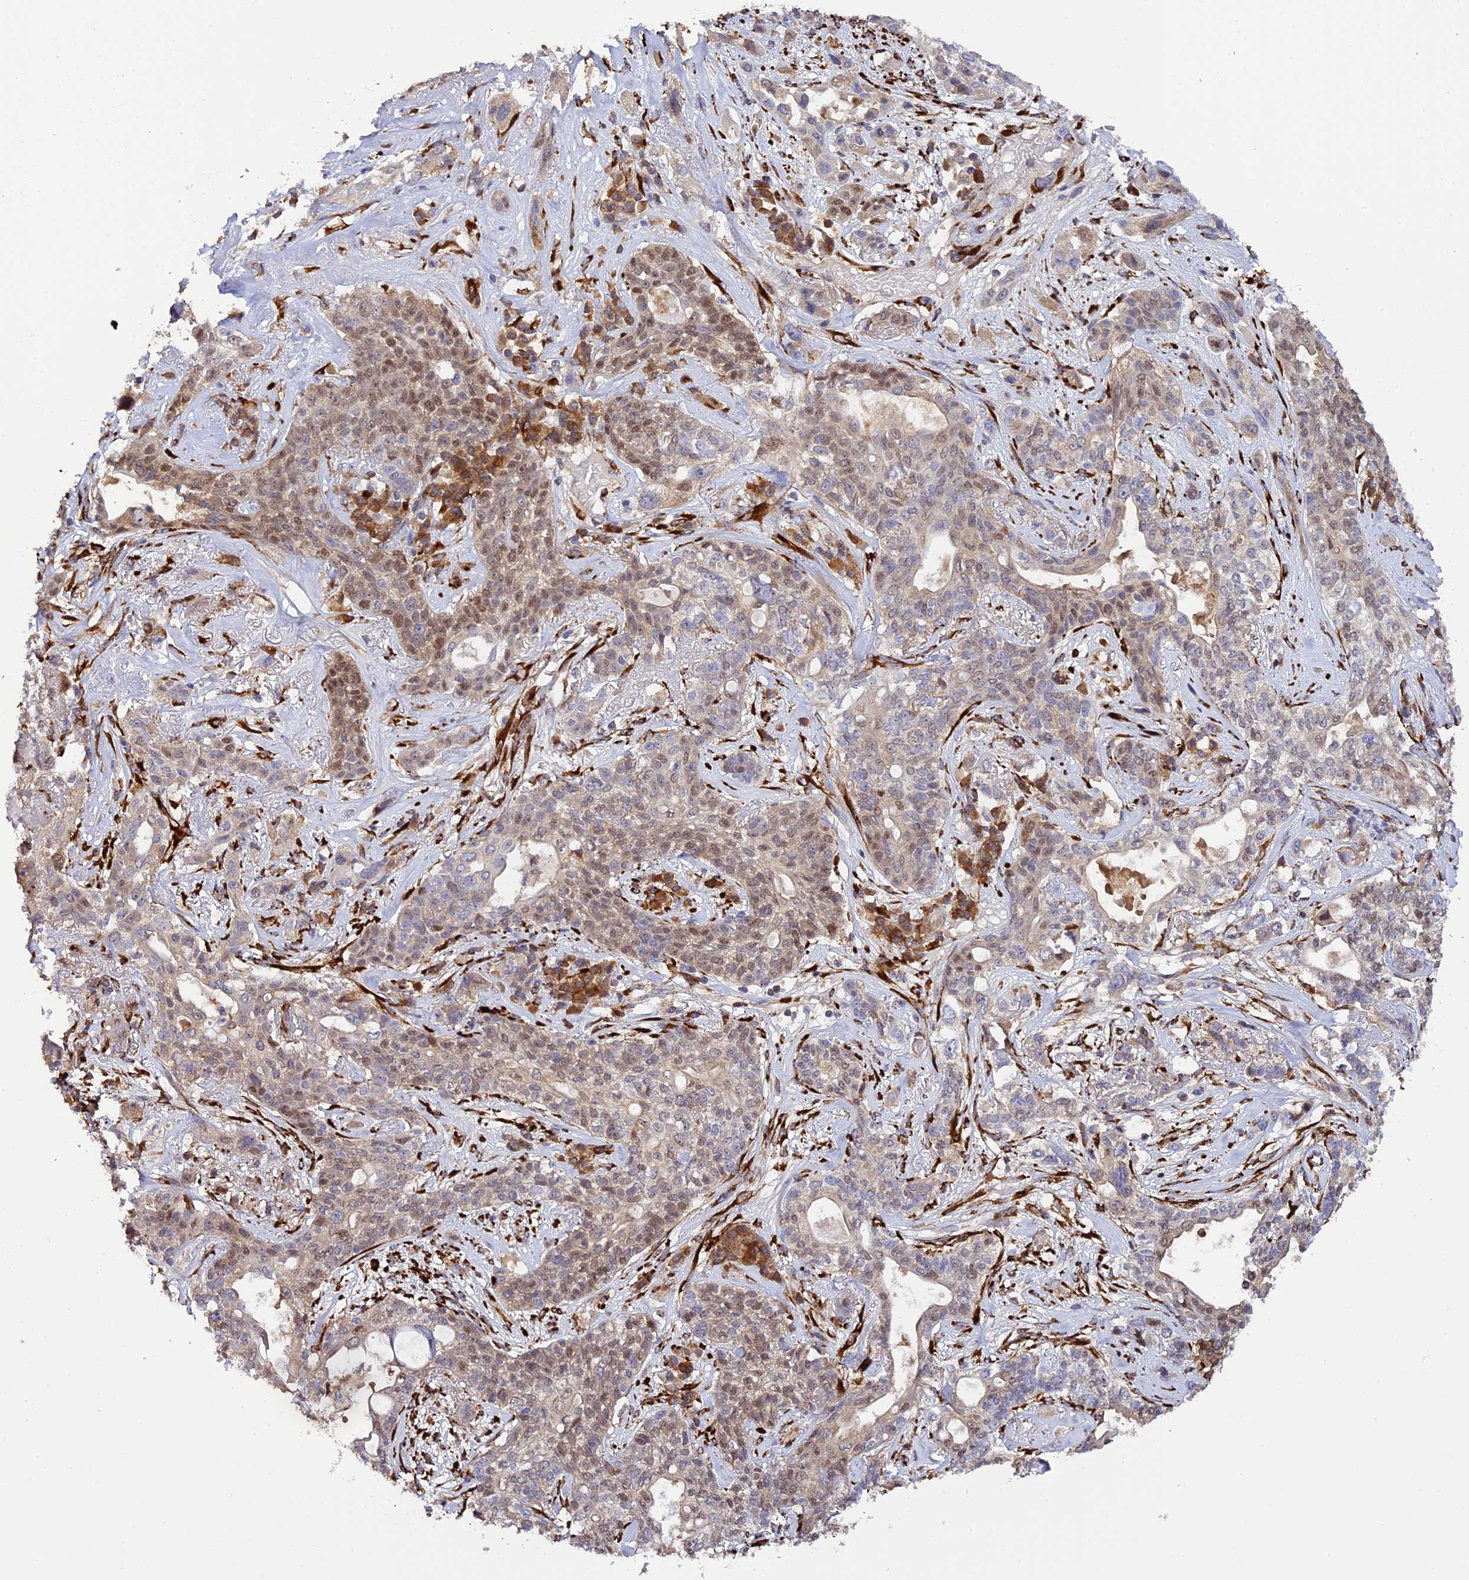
{"staining": {"intensity": "weak", "quantity": "<25%", "location": "cytoplasmic/membranous,nuclear"}, "tissue": "lung cancer", "cell_type": "Tumor cells", "image_type": "cancer", "snomed": [{"axis": "morphology", "description": "Squamous cell carcinoma, NOS"}, {"axis": "topography", "description": "Lung"}], "caption": "Lung cancer was stained to show a protein in brown. There is no significant staining in tumor cells.", "gene": "P3H3", "patient": {"sex": "female", "age": 70}}